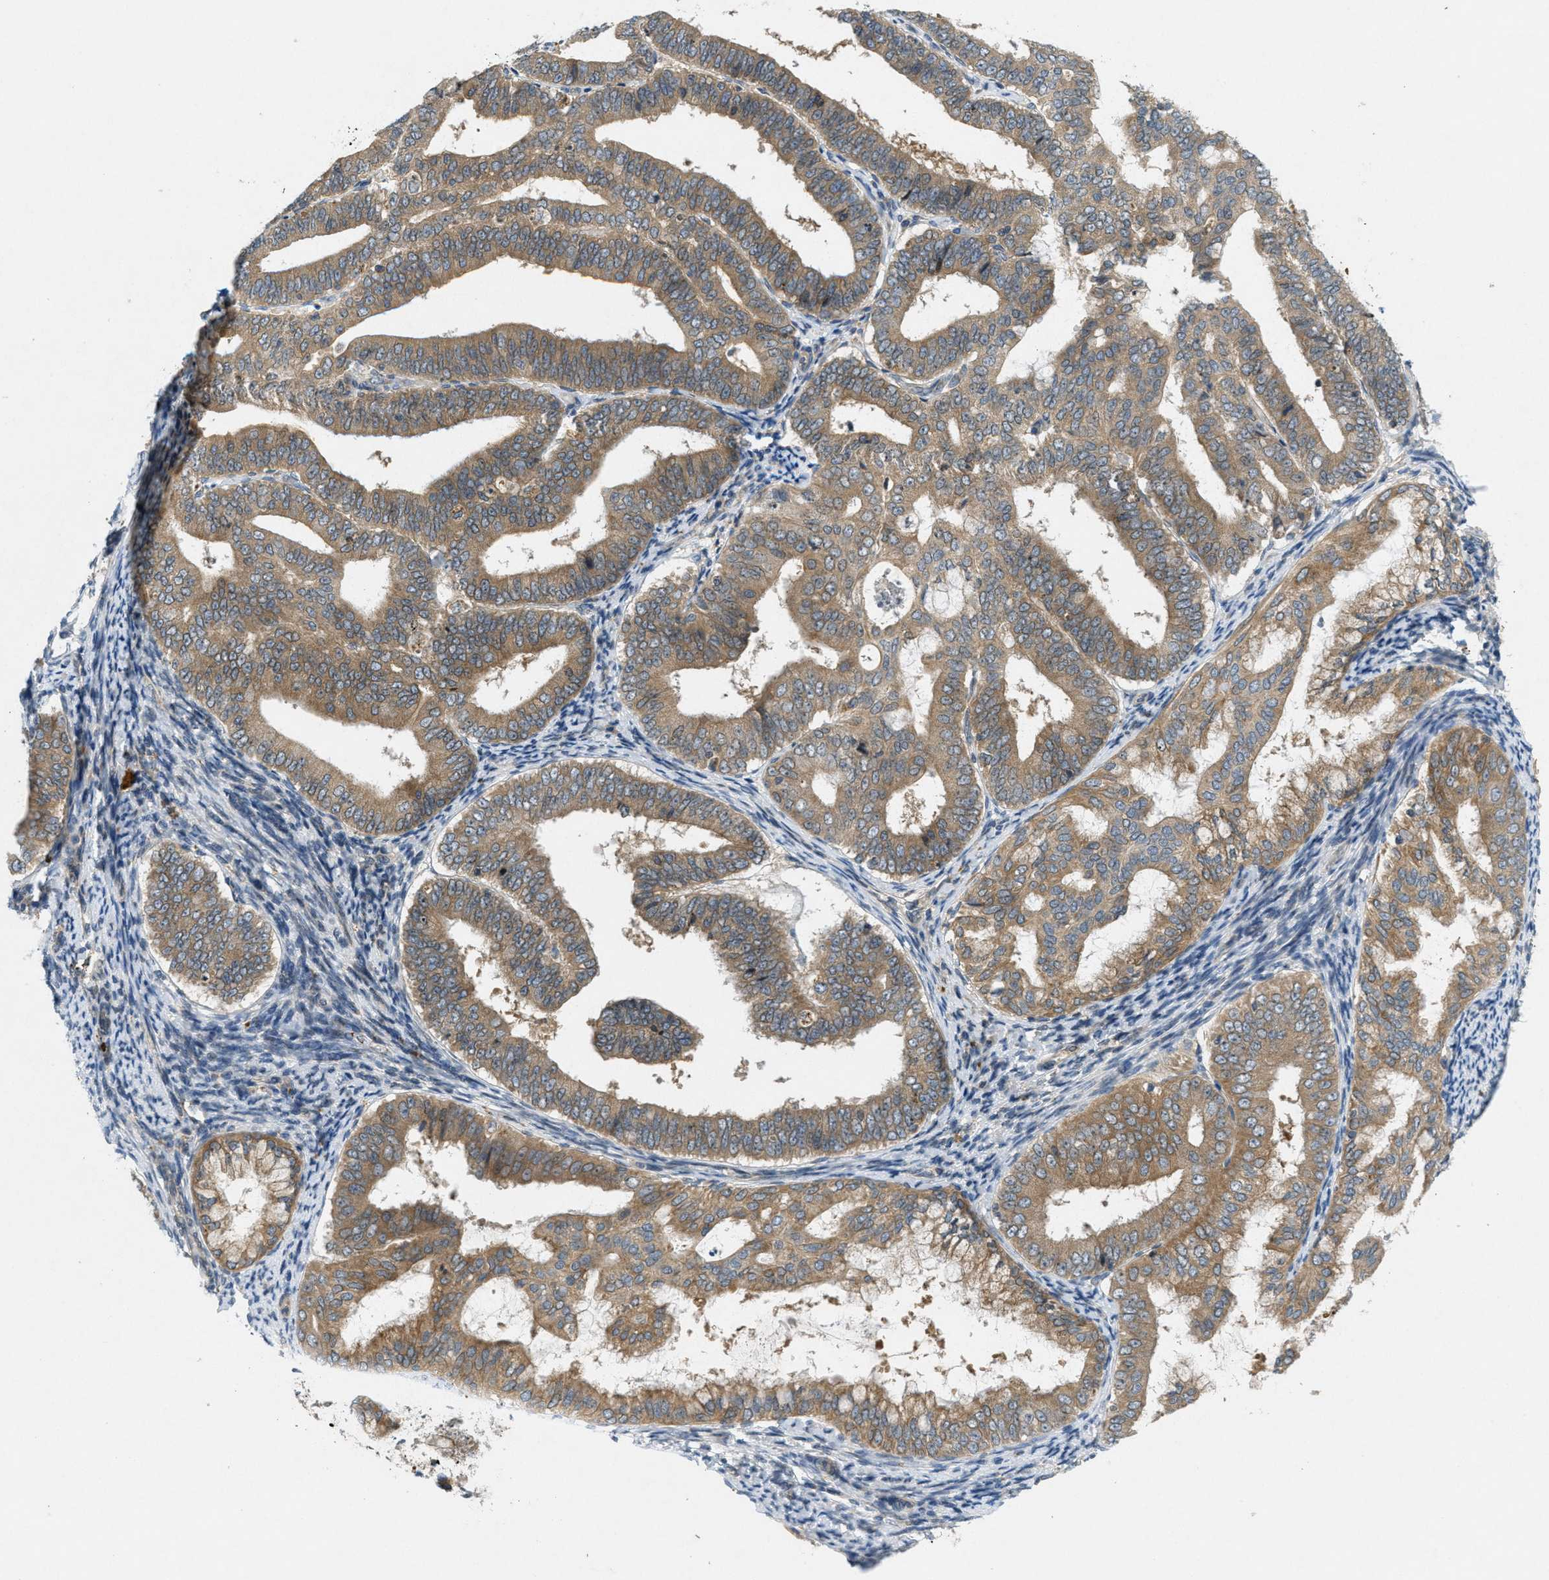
{"staining": {"intensity": "moderate", "quantity": ">75%", "location": "cytoplasmic/membranous"}, "tissue": "endometrial cancer", "cell_type": "Tumor cells", "image_type": "cancer", "snomed": [{"axis": "morphology", "description": "Adenocarcinoma, NOS"}, {"axis": "topography", "description": "Endometrium"}], "caption": "High-magnification brightfield microscopy of endometrial cancer stained with DAB (3,3'-diaminobenzidine) (brown) and counterstained with hematoxylin (blue). tumor cells exhibit moderate cytoplasmic/membranous positivity is appreciated in about>75% of cells. The staining was performed using DAB (3,3'-diaminobenzidine) to visualize the protein expression in brown, while the nuclei were stained in blue with hematoxylin (Magnification: 20x).", "gene": "SIGMAR1", "patient": {"sex": "female", "age": 63}}